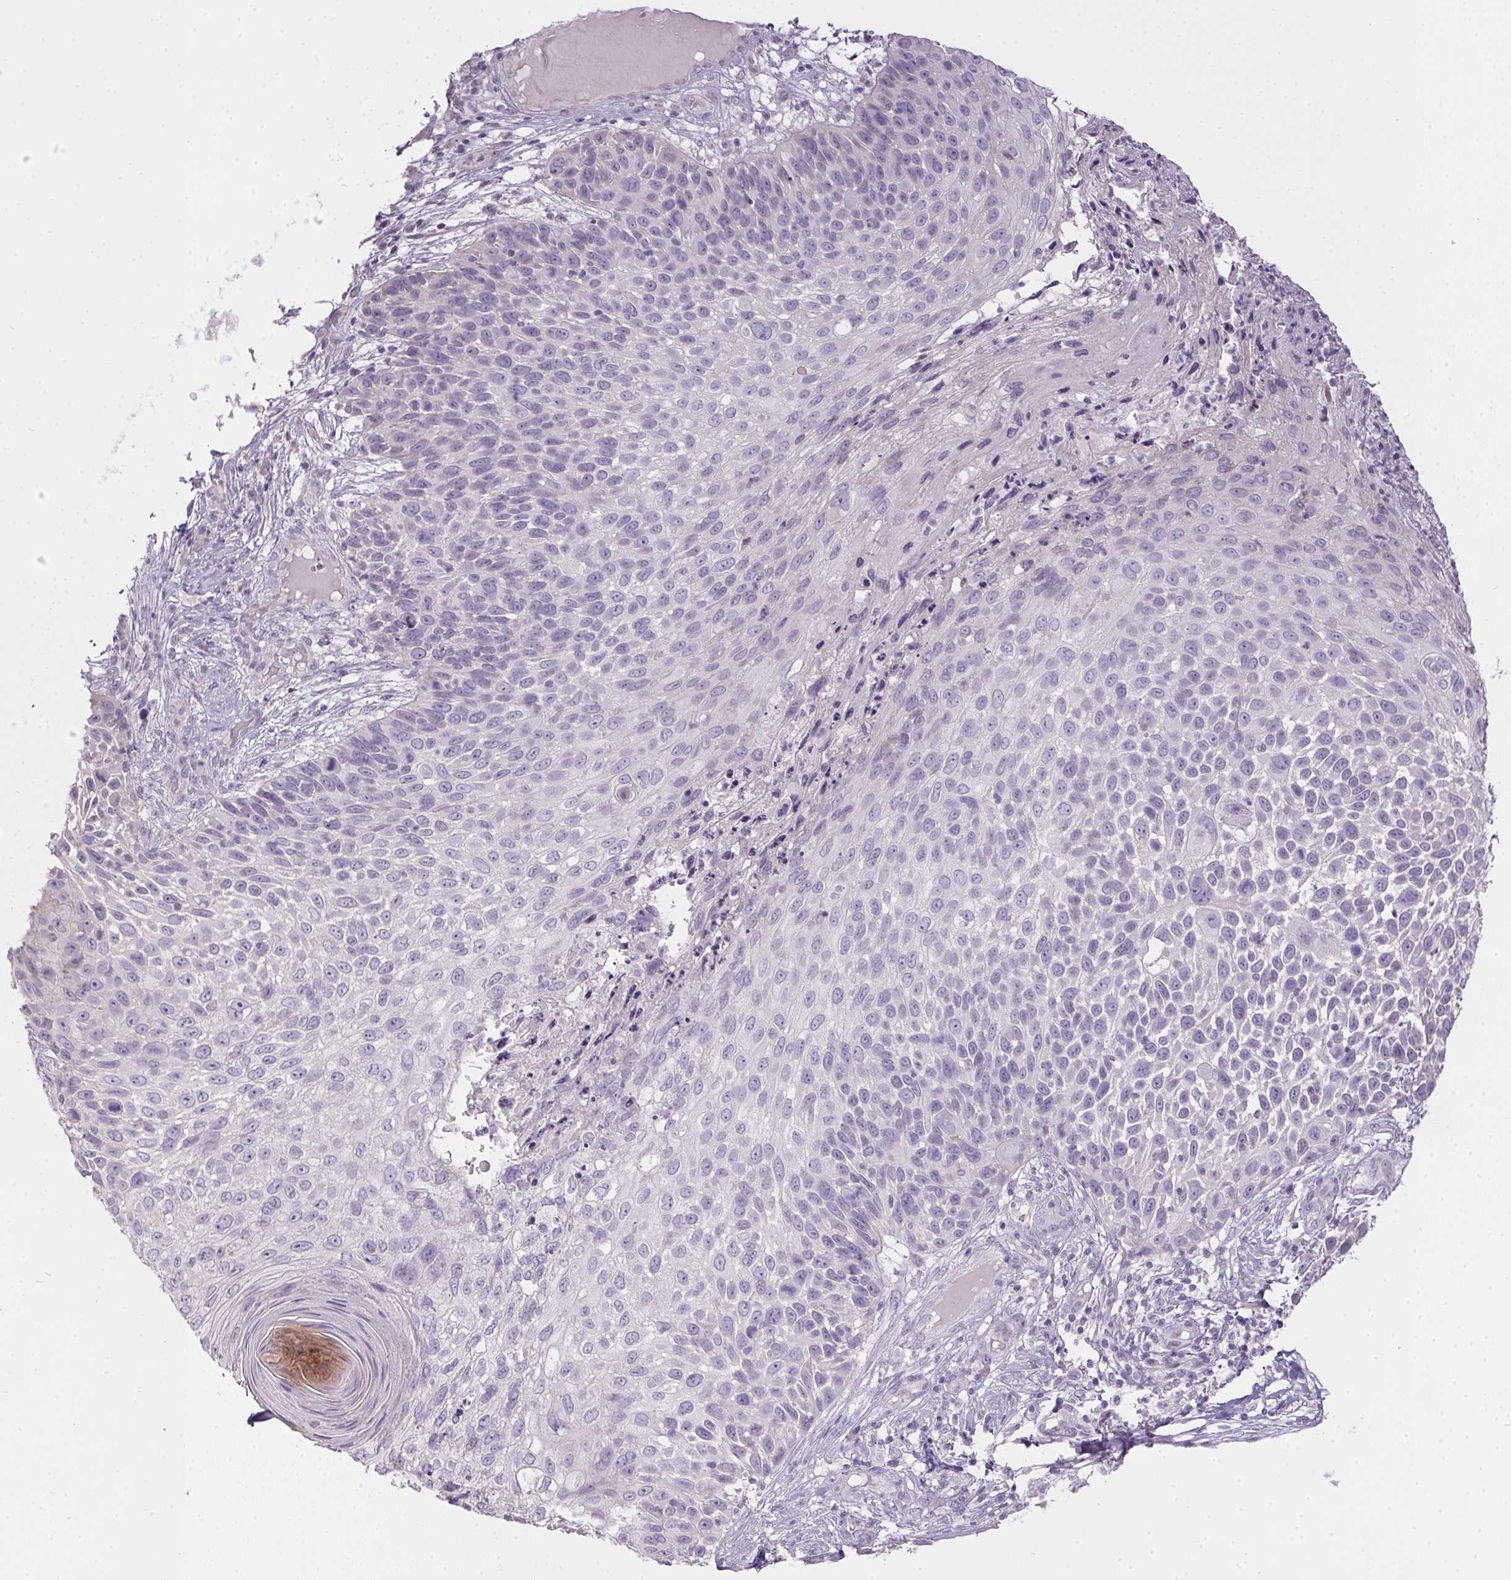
{"staining": {"intensity": "negative", "quantity": "none", "location": "none"}, "tissue": "skin cancer", "cell_type": "Tumor cells", "image_type": "cancer", "snomed": [{"axis": "morphology", "description": "Squamous cell carcinoma, NOS"}, {"axis": "topography", "description": "Skin"}], "caption": "A high-resolution photomicrograph shows immunohistochemistry staining of skin squamous cell carcinoma, which shows no significant expression in tumor cells.", "gene": "CTCFL", "patient": {"sex": "male", "age": 92}}